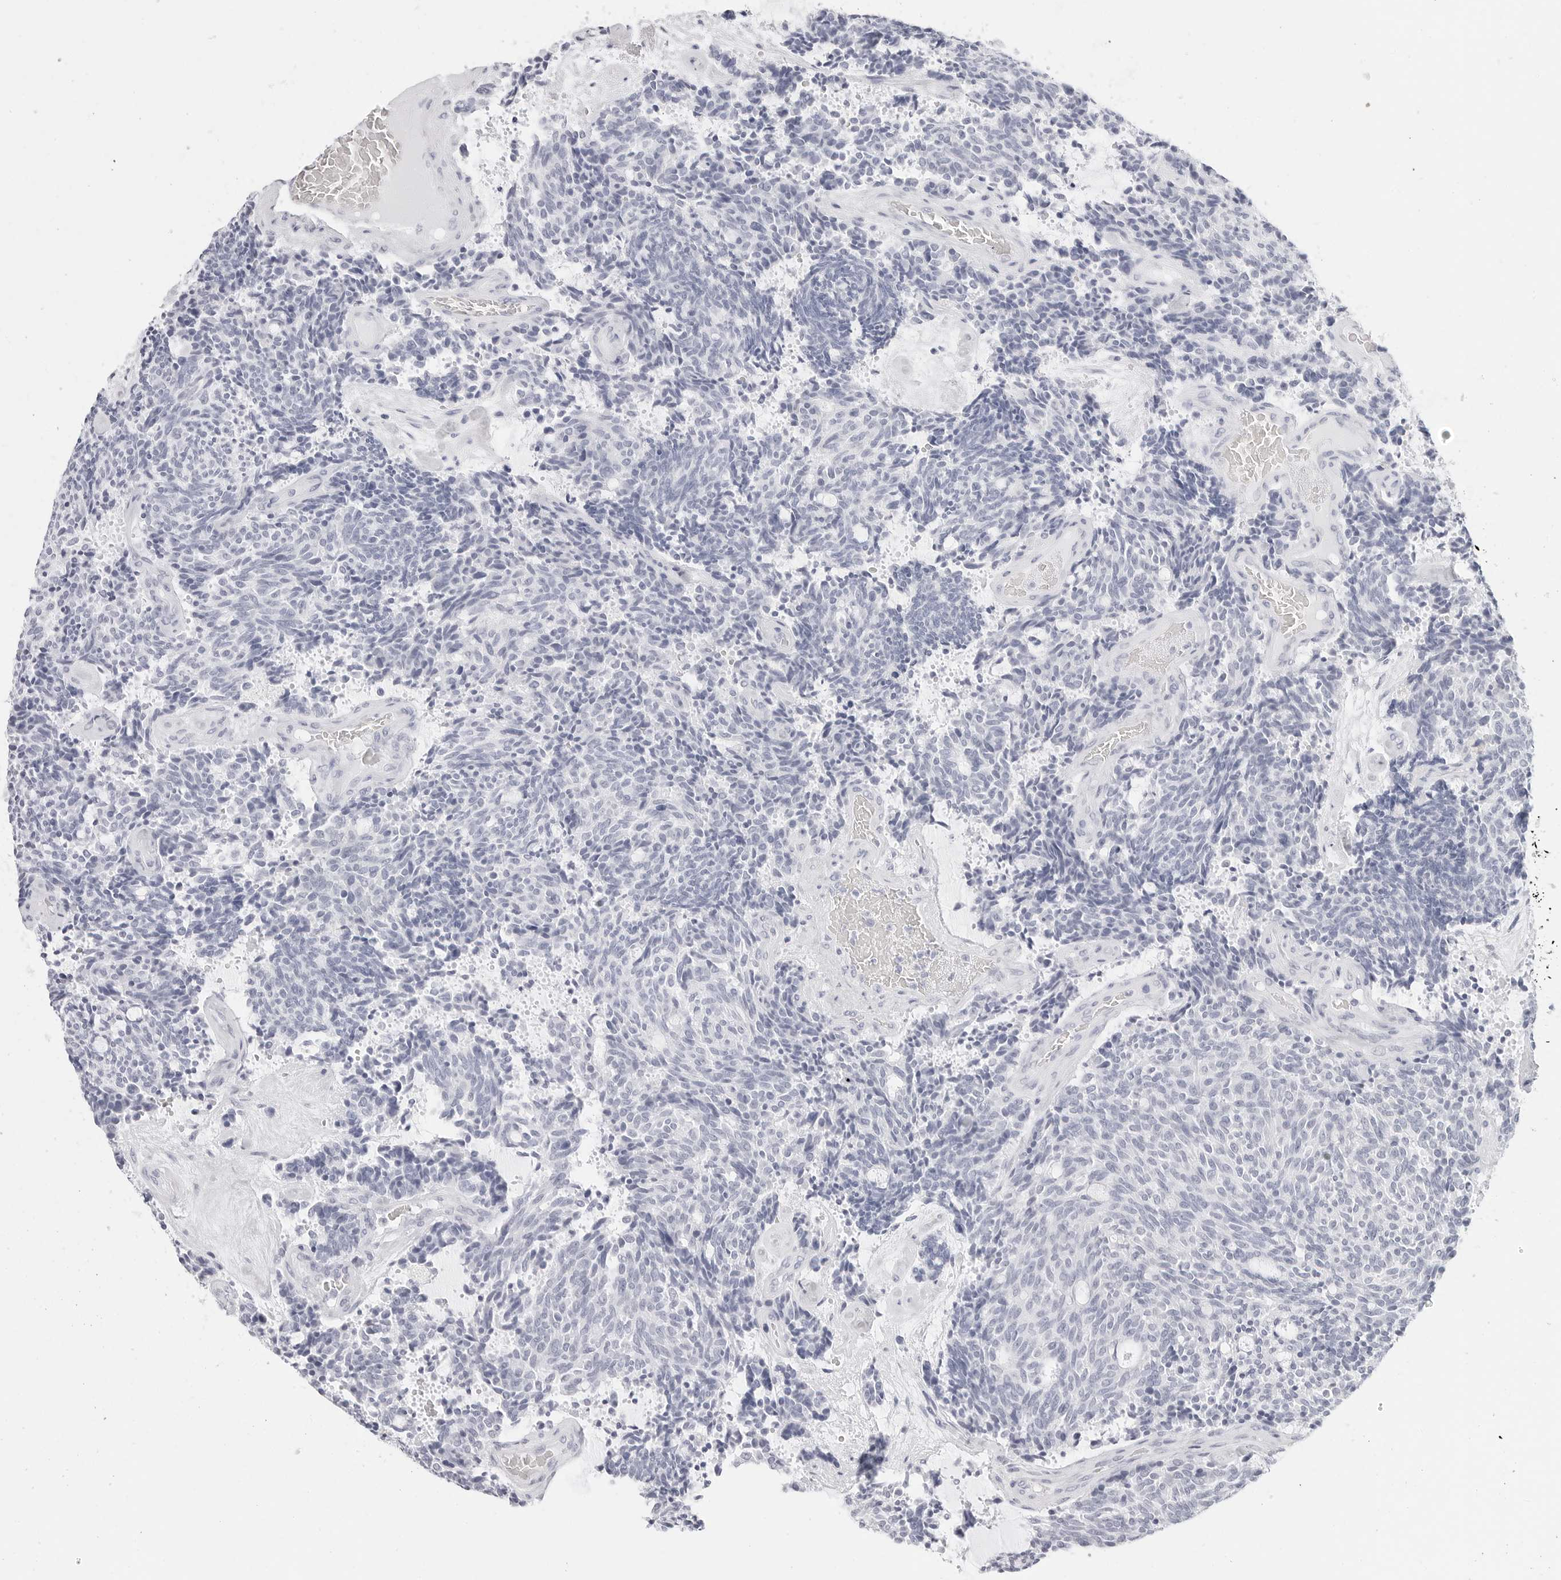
{"staining": {"intensity": "negative", "quantity": "none", "location": "none"}, "tissue": "carcinoid", "cell_type": "Tumor cells", "image_type": "cancer", "snomed": [{"axis": "morphology", "description": "Carcinoid, malignant, NOS"}, {"axis": "topography", "description": "Pancreas"}], "caption": "Immunohistochemistry (IHC) micrograph of neoplastic tissue: carcinoid stained with DAB shows no significant protein staining in tumor cells.", "gene": "HMGCS2", "patient": {"sex": "female", "age": 54}}